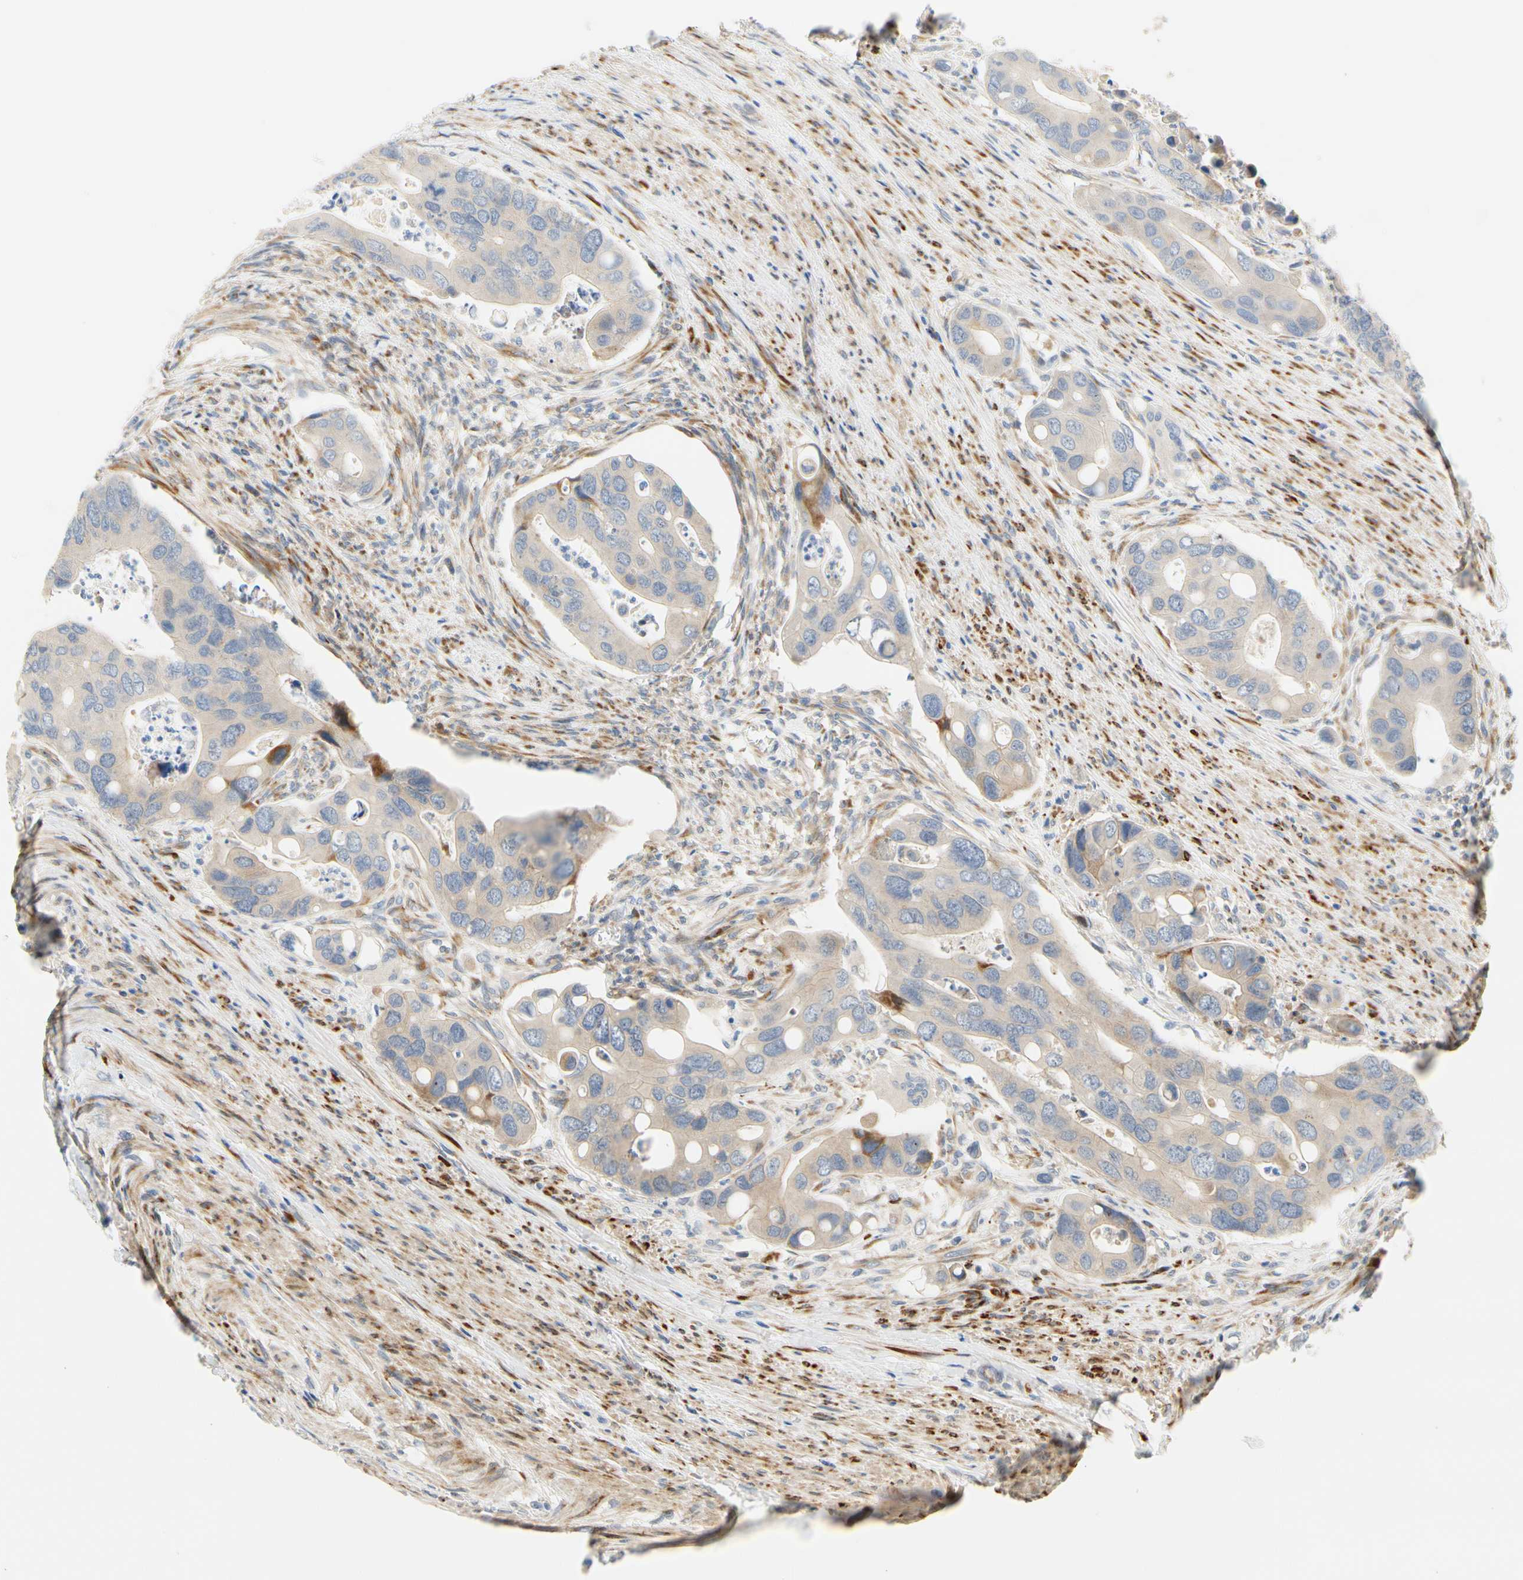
{"staining": {"intensity": "moderate", "quantity": "<25%", "location": "cytoplasmic/membranous"}, "tissue": "colorectal cancer", "cell_type": "Tumor cells", "image_type": "cancer", "snomed": [{"axis": "morphology", "description": "Adenocarcinoma, NOS"}, {"axis": "topography", "description": "Rectum"}], "caption": "Moderate cytoplasmic/membranous positivity is appreciated in approximately <25% of tumor cells in colorectal adenocarcinoma. The protein is shown in brown color, while the nuclei are stained blue.", "gene": "ZNF236", "patient": {"sex": "female", "age": 57}}